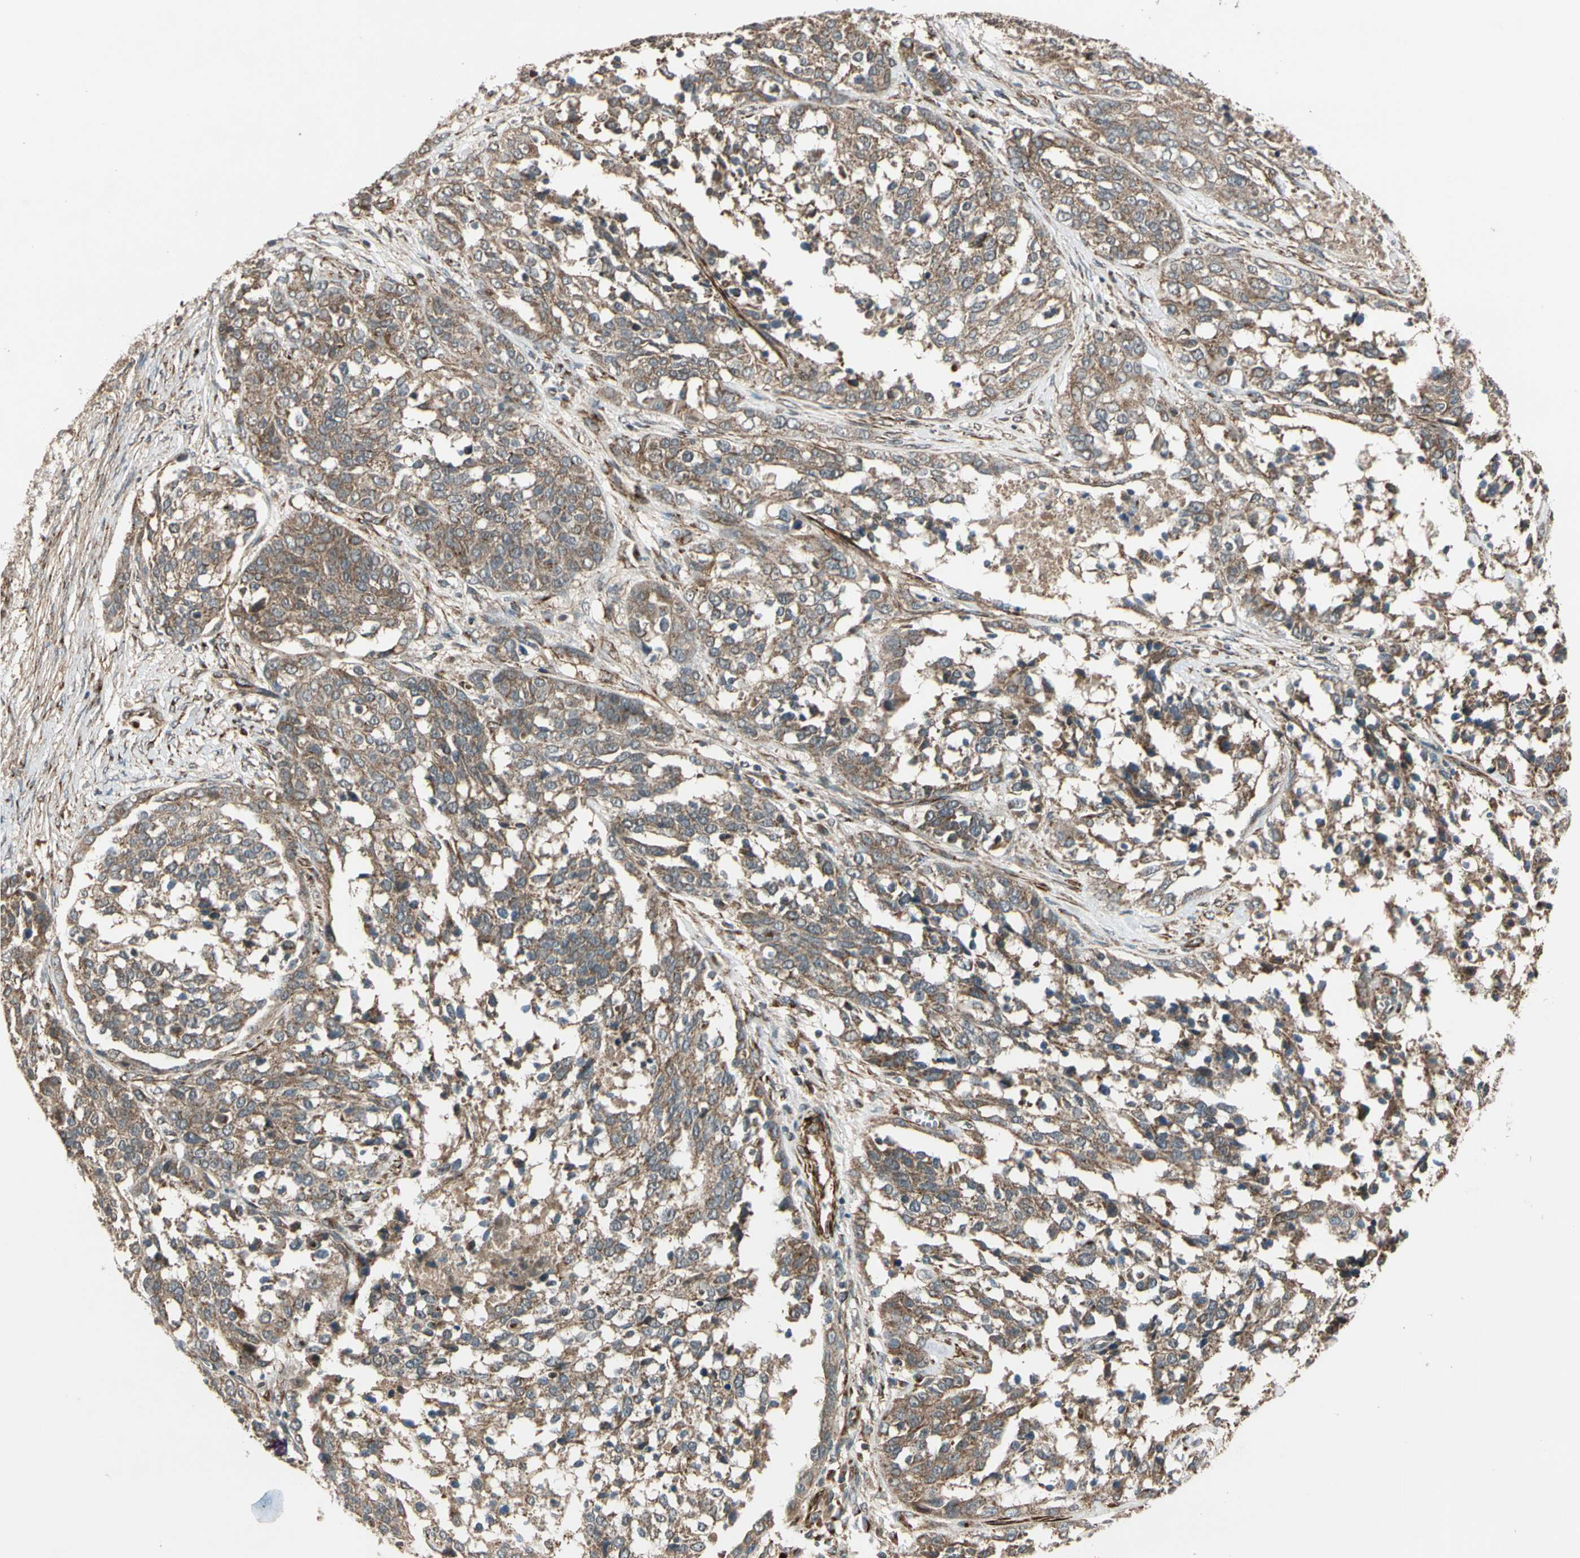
{"staining": {"intensity": "weak", "quantity": ">75%", "location": "cytoplasmic/membranous"}, "tissue": "ovarian cancer", "cell_type": "Tumor cells", "image_type": "cancer", "snomed": [{"axis": "morphology", "description": "Cystadenocarcinoma, serous, NOS"}, {"axis": "topography", "description": "Ovary"}], "caption": "Ovarian cancer tissue displays weak cytoplasmic/membranous staining in approximately >75% of tumor cells, visualized by immunohistochemistry.", "gene": "GCK", "patient": {"sex": "female", "age": 44}}